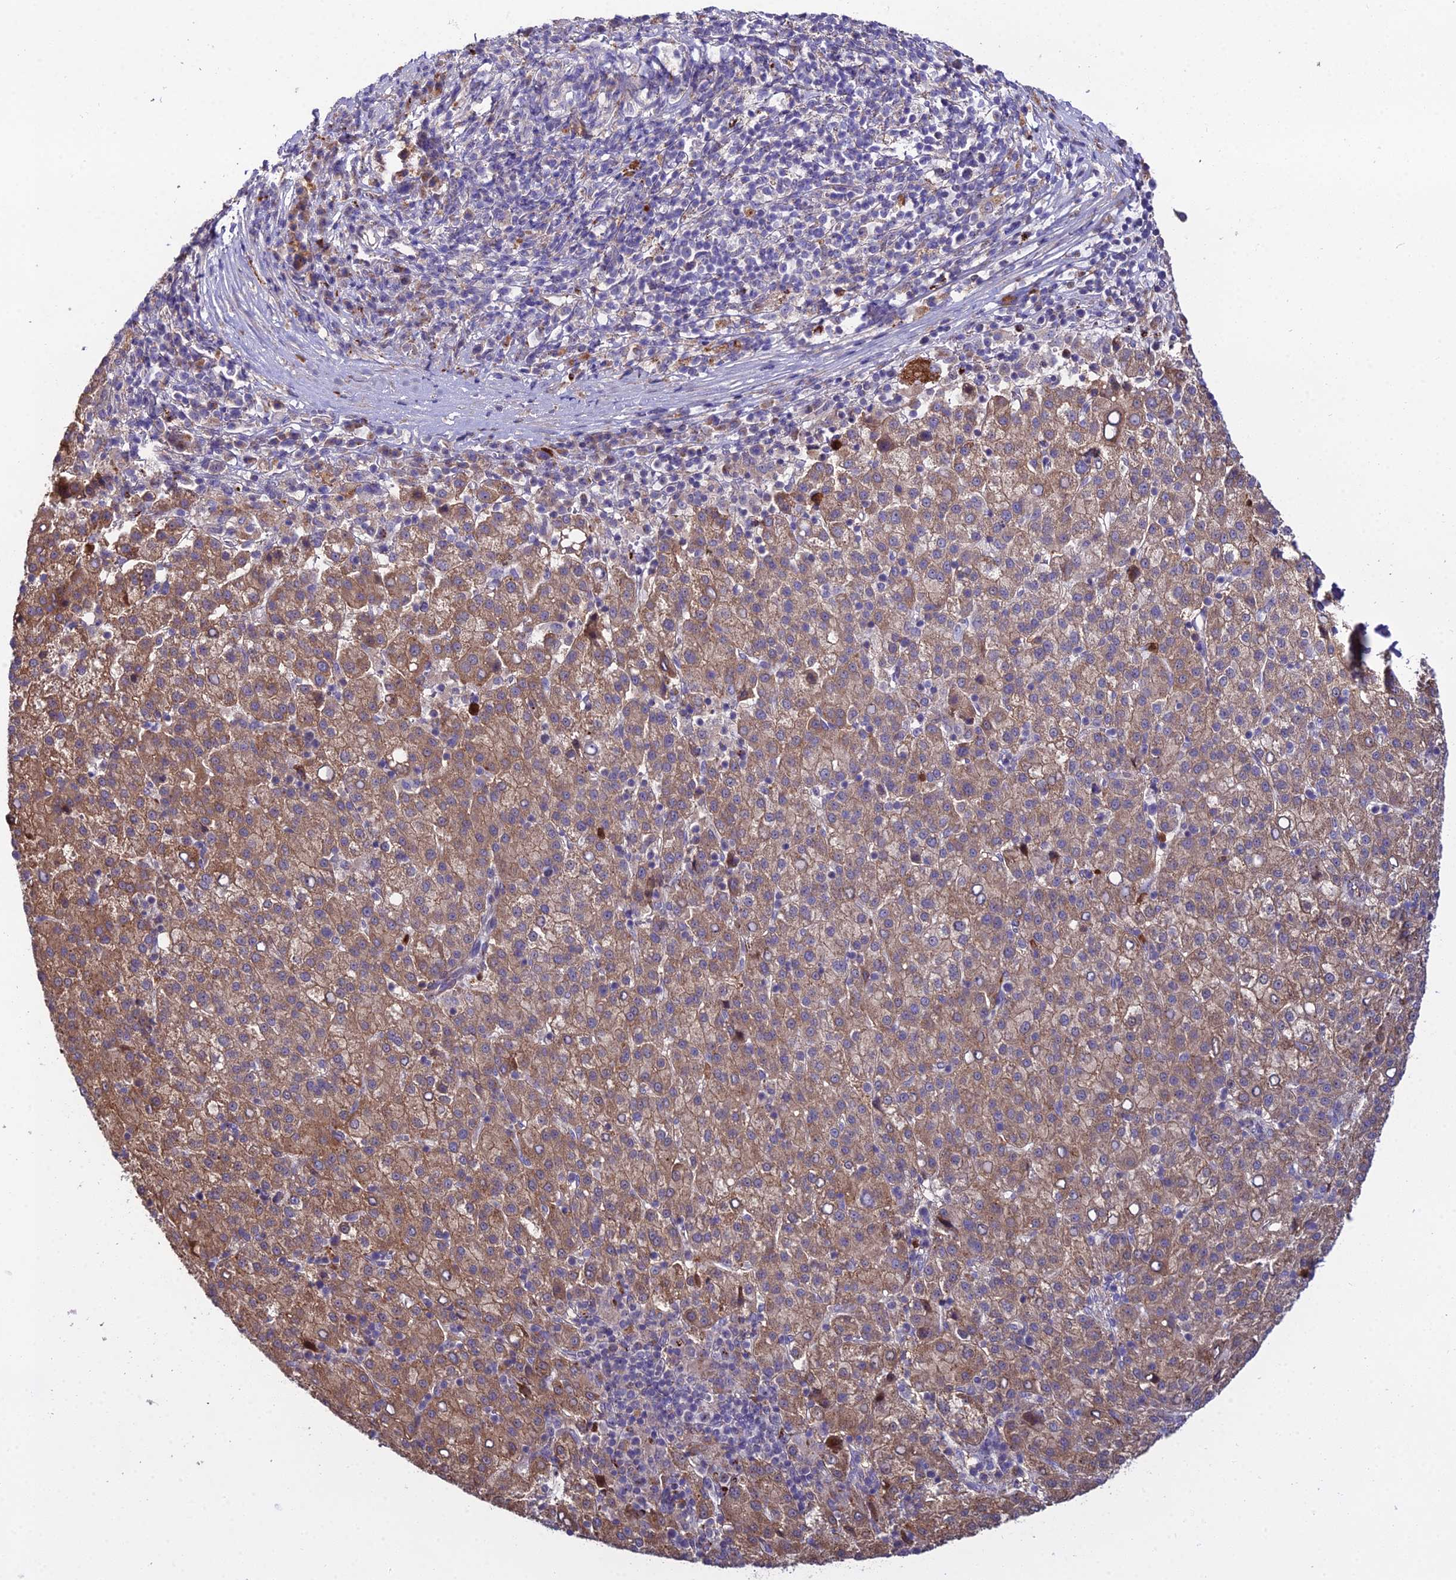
{"staining": {"intensity": "moderate", "quantity": ">75%", "location": "cytoplasmic/membranous"}, "tissue": "liver cancer", "cell_type": "Tumor cells", "image_type": "cancer", "snomed": [{"axis": "morphology", "description": "Carcinoma, Hepatocellular, NOS"}, {"axis": "topography", "description": "Liver"}], "caption": "Immunohistochemical staining of liver cancer (hepatocellular carcinoma) reveals moderate cytoplasmic/membranous protein positivity in approximately >75% of tumor cells.", "gene": "EID2", "patient": {"sex": "female", "age": 58}}